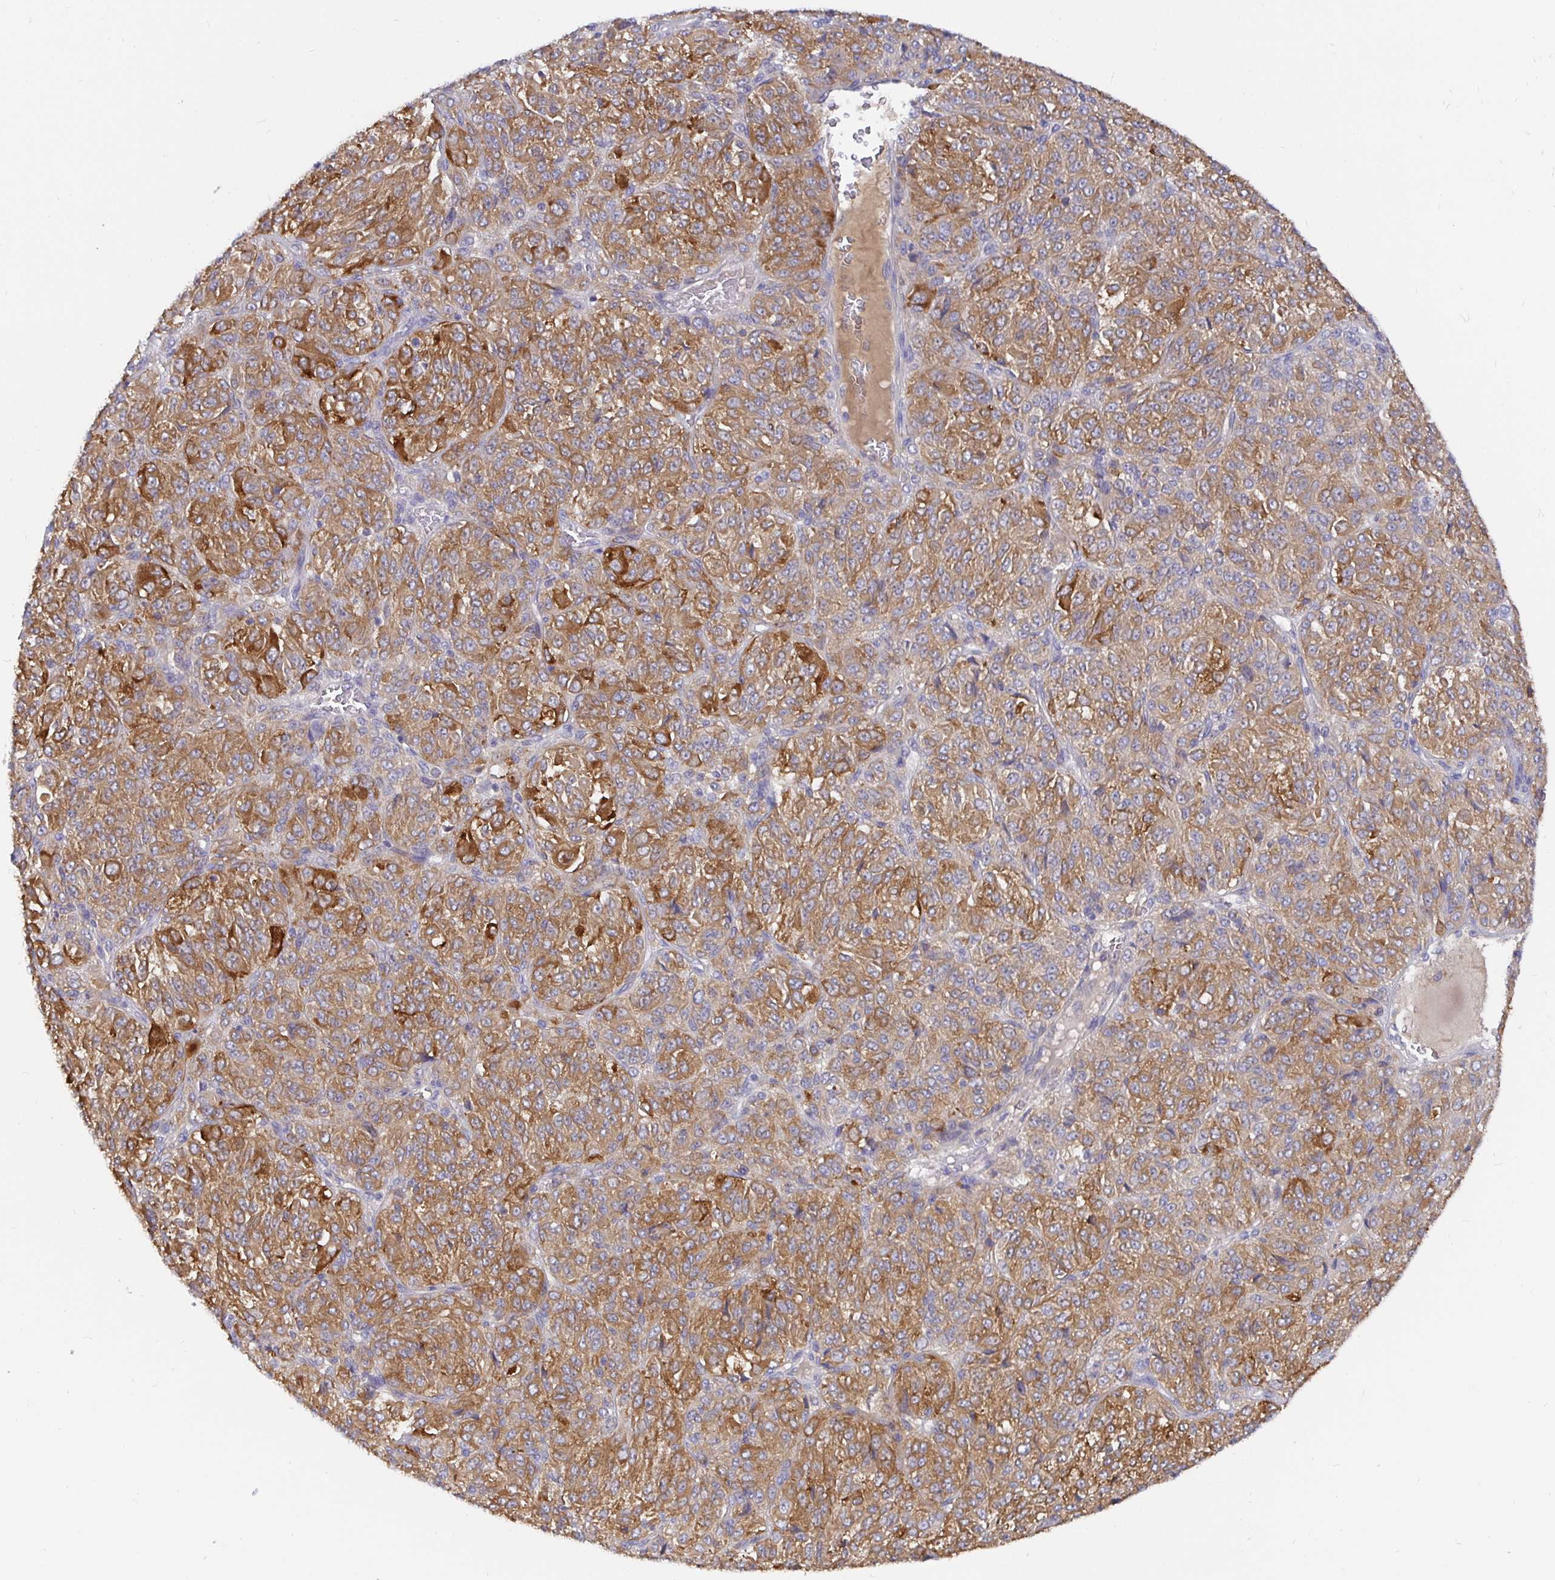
{"staining": {"intensity": "moderate", "quantity": ">75%", "location": "cytoplasmic/membranous"}, "tissue": "melanoma", "cell_type": "Tumor cells", "image_type": "cancer", "snomed": [{"axis": "morphology", "description": "Malignant melanoma, Metastatic site"}, {"axis": "topography", "description": "Brain"}], "caption": "Immunohistochemistry of malignant melanoma (metastatic site) displays medium levels of moderate cytoplasmic/membranous staining in about >75% of tumor cells.", "gene": "KIF21A", "patient": {"sex": "female", "age": 56}}